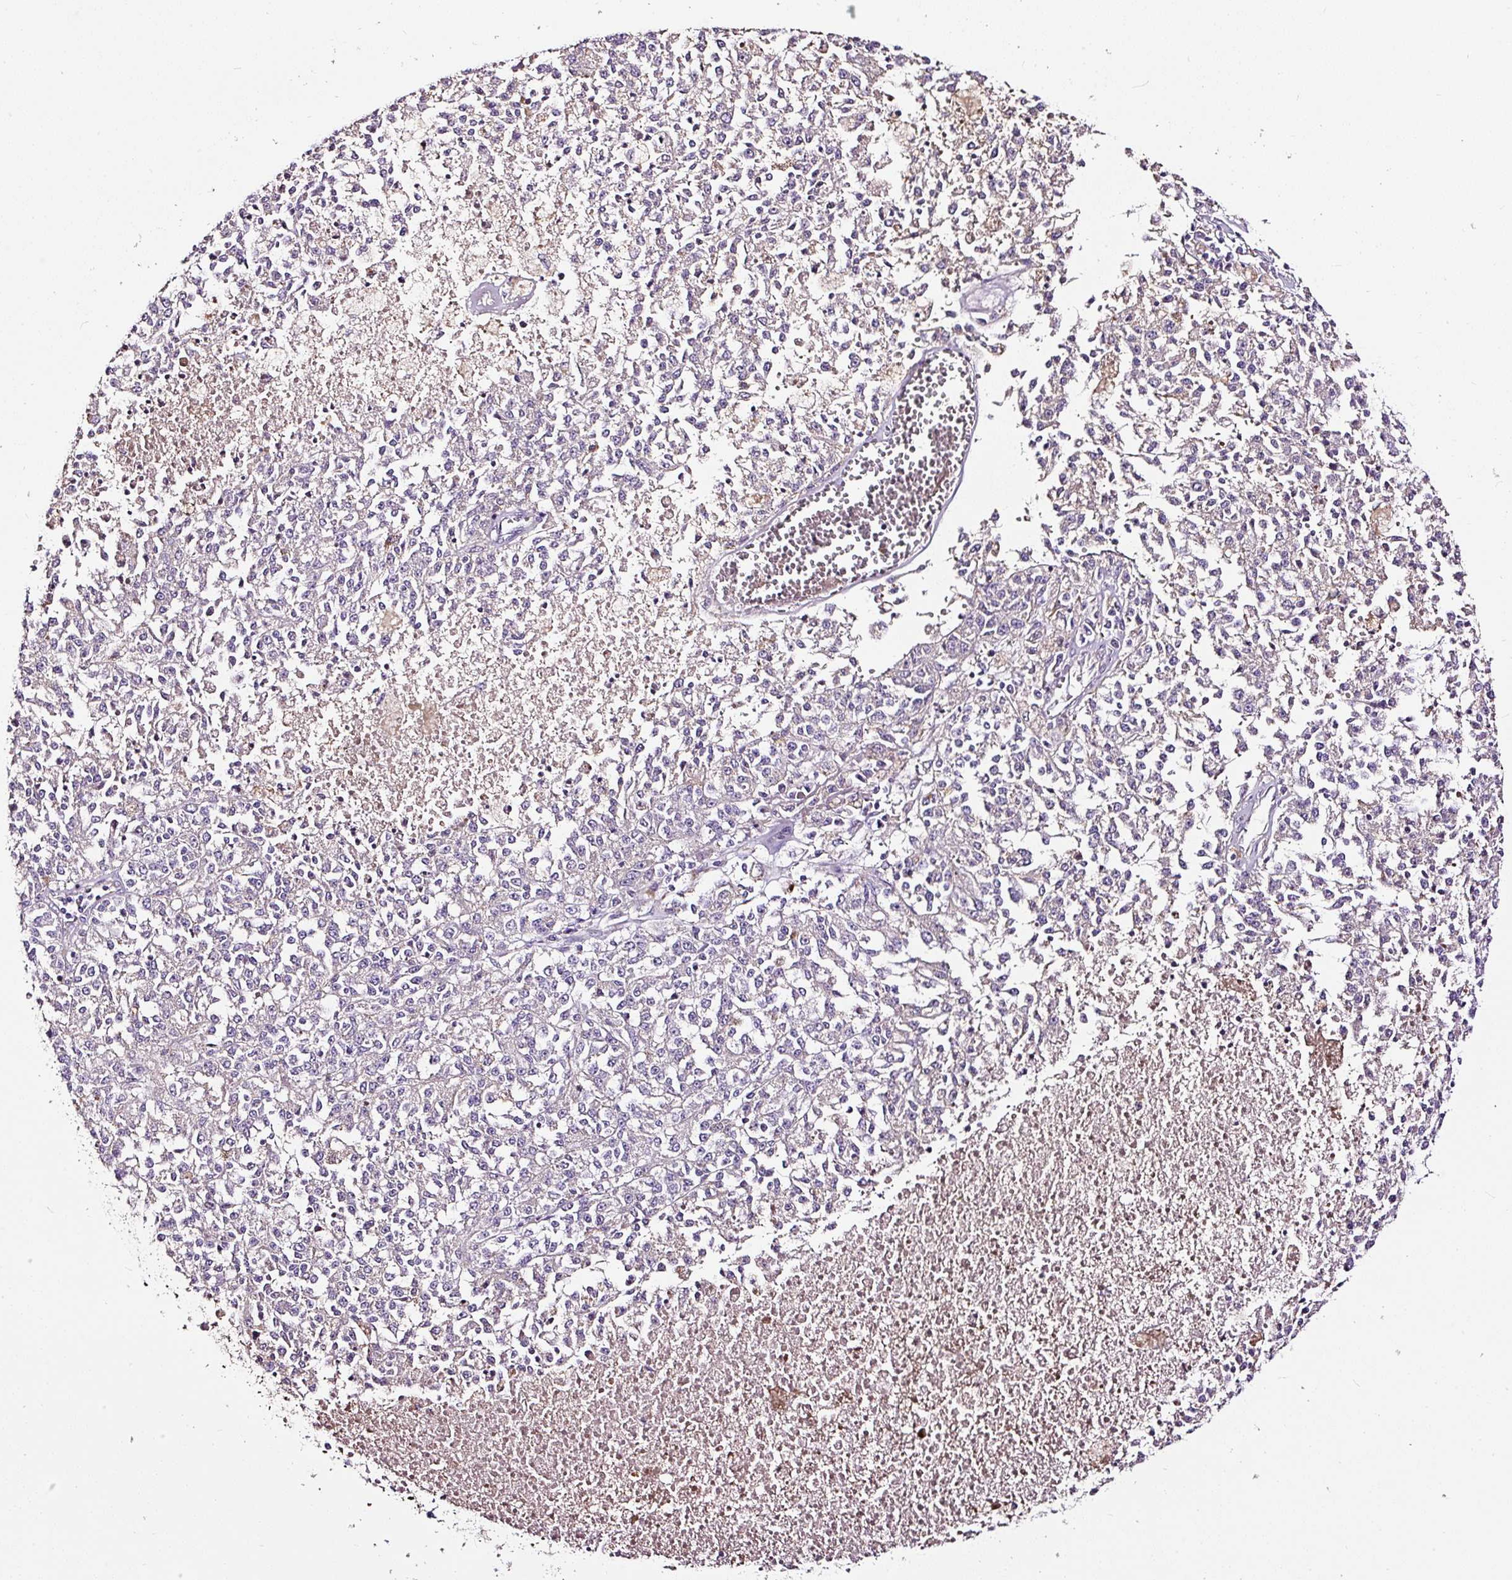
{"staining": {"intensity": "negative", "quantity": "none", "location": "none"}, "tissue": "melanoma", "cell_type": "Tumor cells", "image_type": "cancer", "snomed": [{"axis": "morphology", "description": "Malignant melanoma, NOS"}, {"axis": "topography", "description": "Skin"}], "caption": "High power microscopy image of an immunohistochemistry (IHC) image of melanoma, revealing no significant staining in tumor cells.", "gene": "LRRC24", "patient": {"sex": "female", "age": 64}}